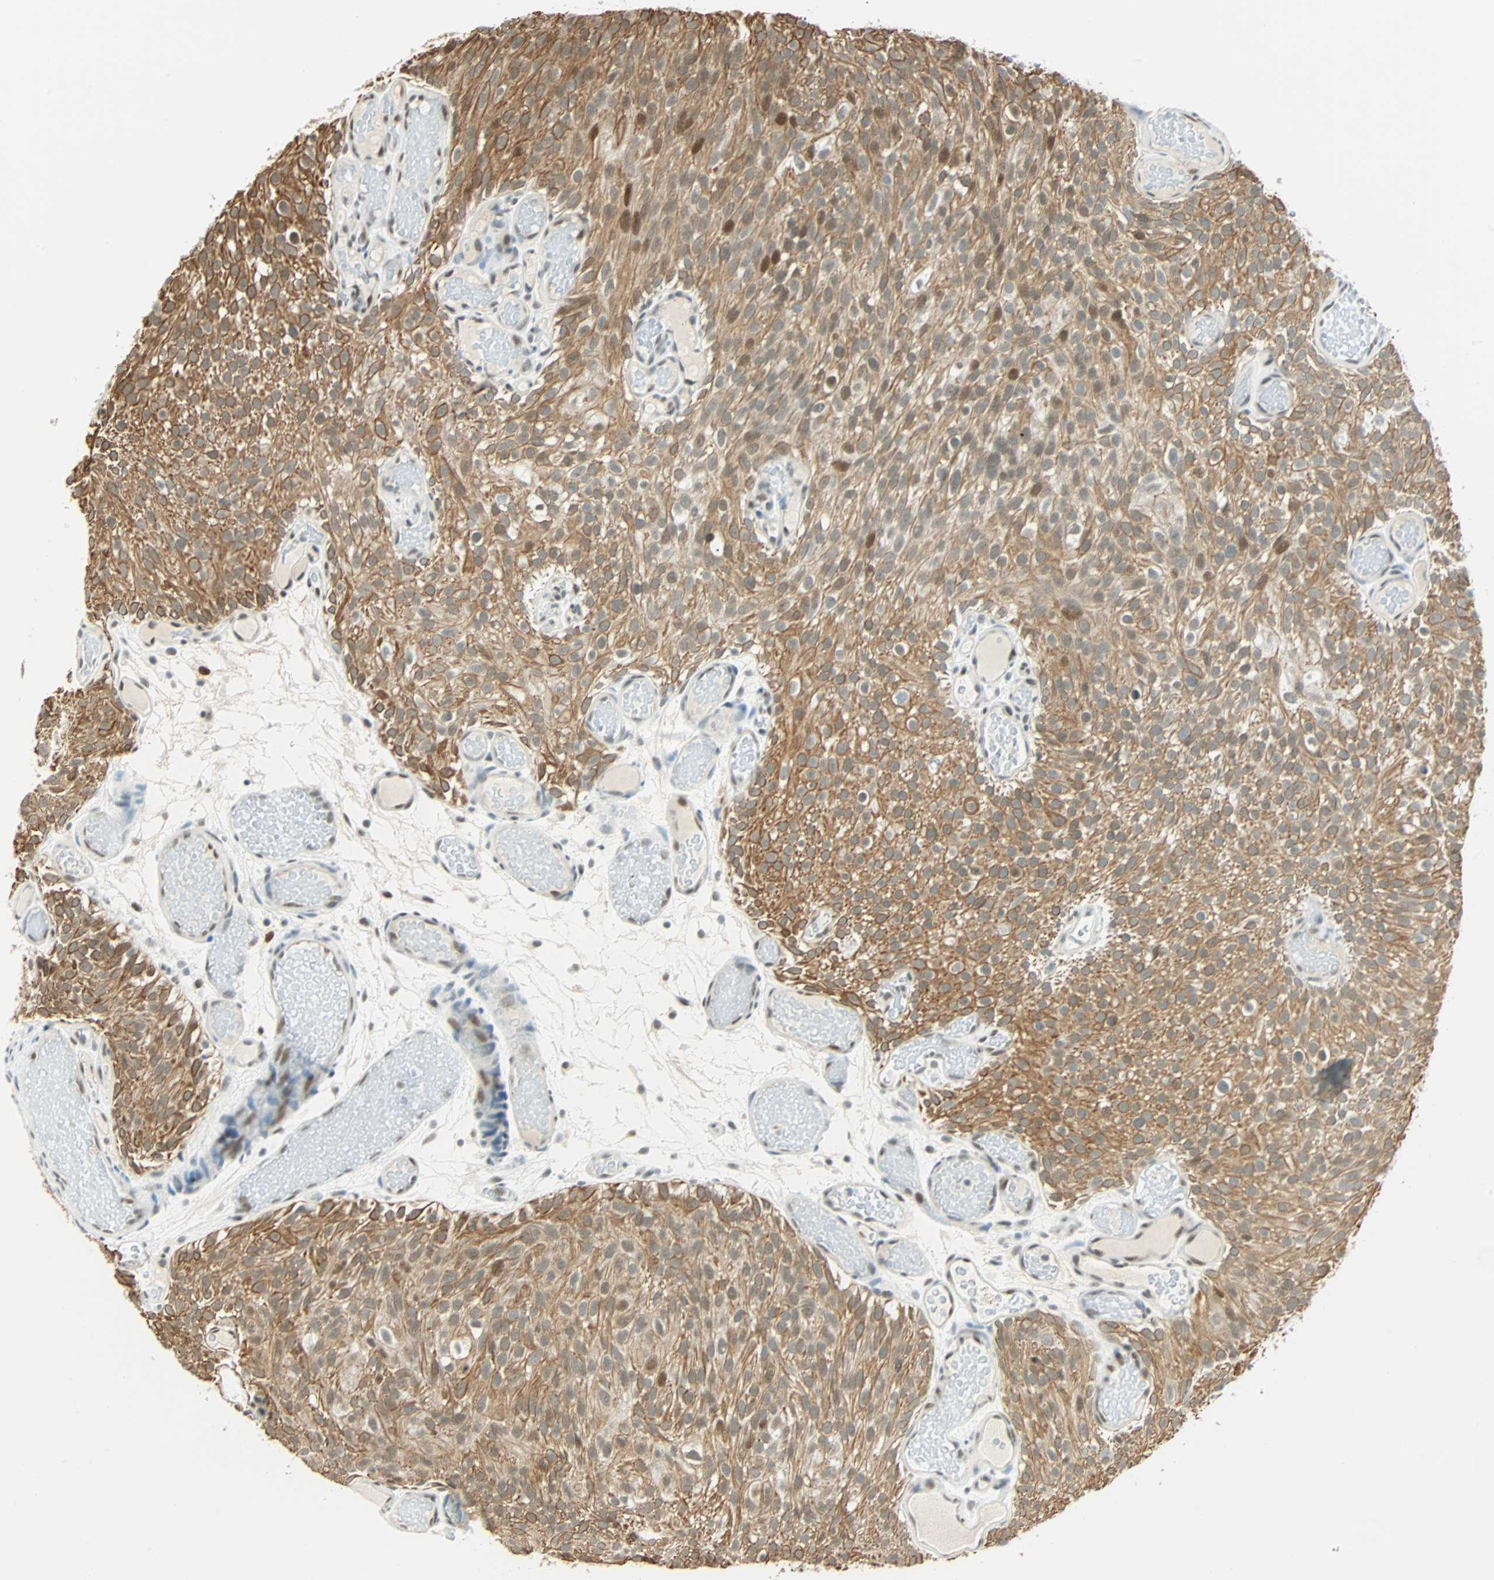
{"staining": {"intensity": "strong", "quantity": ">75%", "location": "cytoplasmic/membranous"}, "tissue": "urothelial cancer", "cell_type": "Tumor cells", "image_type": "cancer", "snomed": [{"axis": "morphology", "description": "Urothelial carcinoma, Low grade"}, {"axis": "topography", "description": "Urinary bladder"}], "caption": "Immunohistochemistry (IHC) of urothelial cancer exhibits high levels of strong cytoplasmic/membranous expression in about >75% of tumor cells.", "gene": "NELFE", "patient": {"sex": "male", "age": 78}}